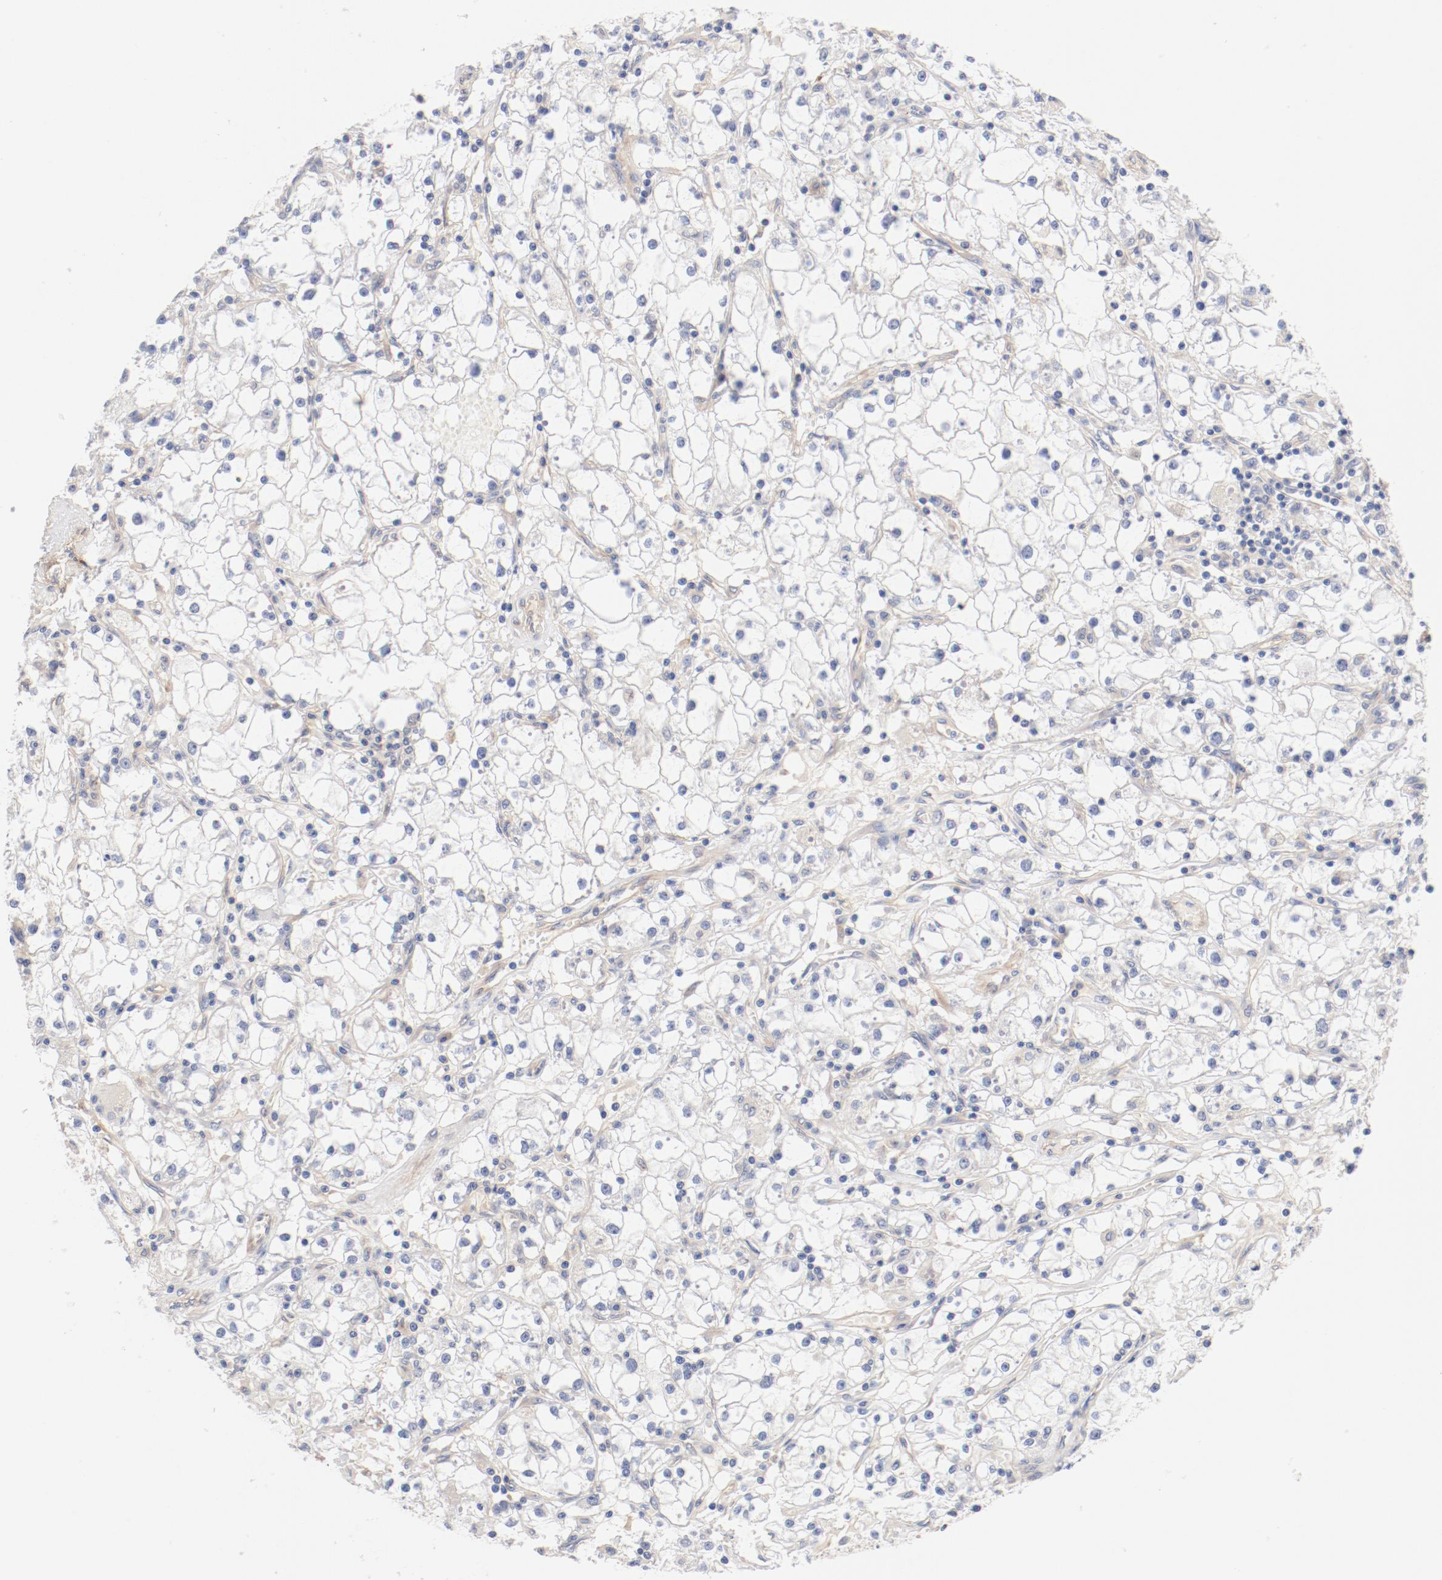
{"staining": {"intensity": "negative", "quantity": "none", "location": "none"}, "tissue": "renal cancer", "cell_type": "Tumor cells", "image_type": "cancer", "snomed": [{"axis": "morphology", "description": "Adenocarcinoma, NOS"}, {"axis": "topography", "description": "Kidney"}], "caption": "Immunohistochemistry (IHC) image of neoplastic tissue: human adenocarcinoma (renal) stained with DAB shows no significant protein expression in tumor cells.", "gene": "DYNC1H1", "patient": {"sex": "male", "age": 56}}